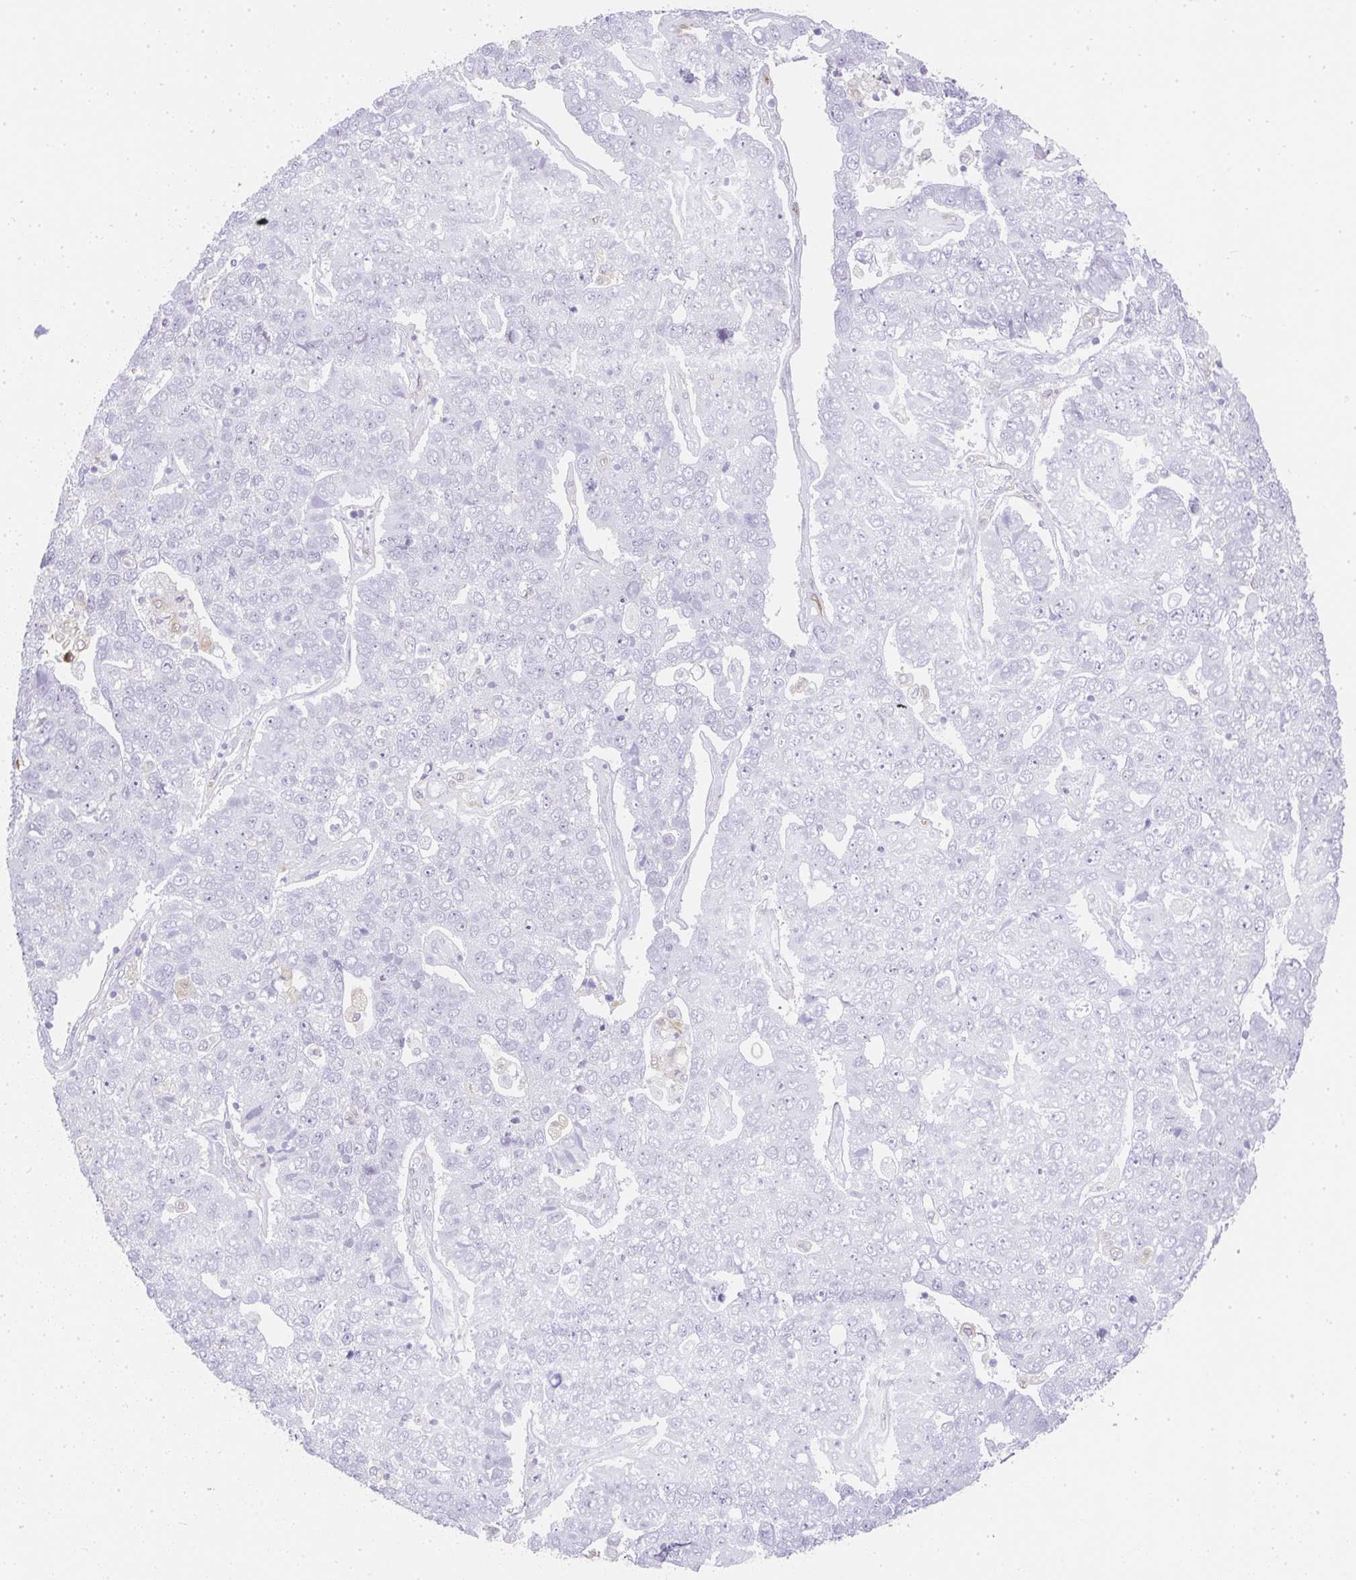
{"staining": {"intensity": "negative", "quantity": "none", "location": "none"}, "tissue": "pancreatic cancer", "cell_type": "Tumor cells", "image_type": "cancer", "snomed": [{"axis": "morphology", "description": "Adenocarcinoma, NOS"}, {"axis": "topography", "description": "Pancreas"}], "caption": "Tumor cells show no significant protein expression in pancreatic cancer (adenocarcinoma). Brightfield microscopy of IHC stained with DAB (3,3'-diaminobenzidine) (brown) and hematoxylin (blue), captured at high magnification.", "gene": "HK3", "patient": {"sex": "female", "age": 61}}